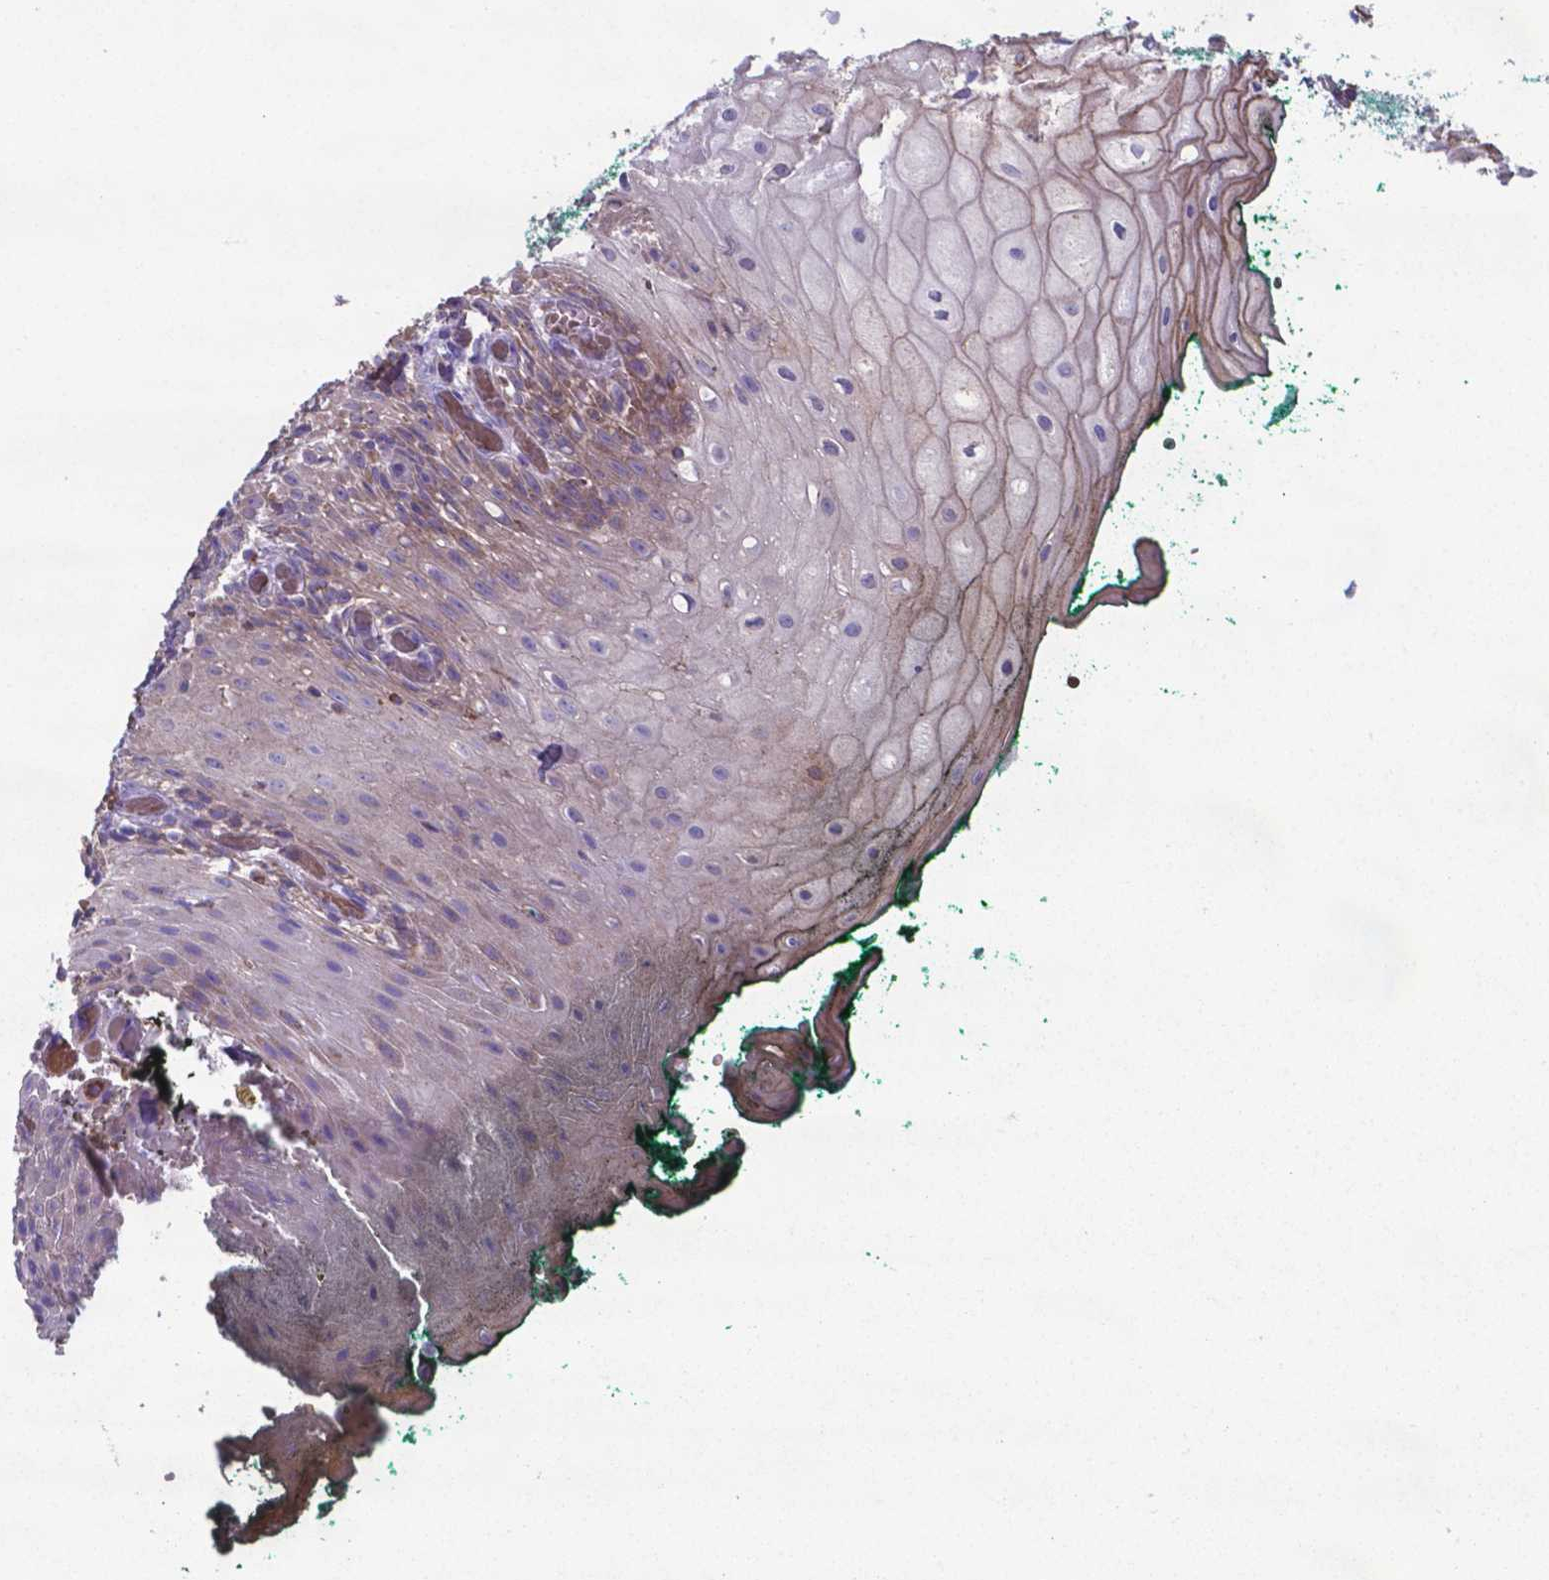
{"staining": {"intensity": "weak", "quantity": "25%-75%", "location": "cytoplasmic/membranous"}, "tissue": "oral mucosa", "cell_type": "Squamous epithelial cells", "image_type": "normal", "snomed": [{"axis": "morphology", "description": "Normal tissue, NOS"}, {"axis": "topography", "description": "Oral tissue"}, {"axis": "topography", "description": "Head-Neck"}], "caption": "This is an image of immunohistochemistry (IHC) staining of unremarkable oral mucosa, which shows weak positivity in the cytoplasmic/membranous of squamous epithelial cells.", "gene": "TYRO3", "patient": {"sex": "female", "age": 68}}